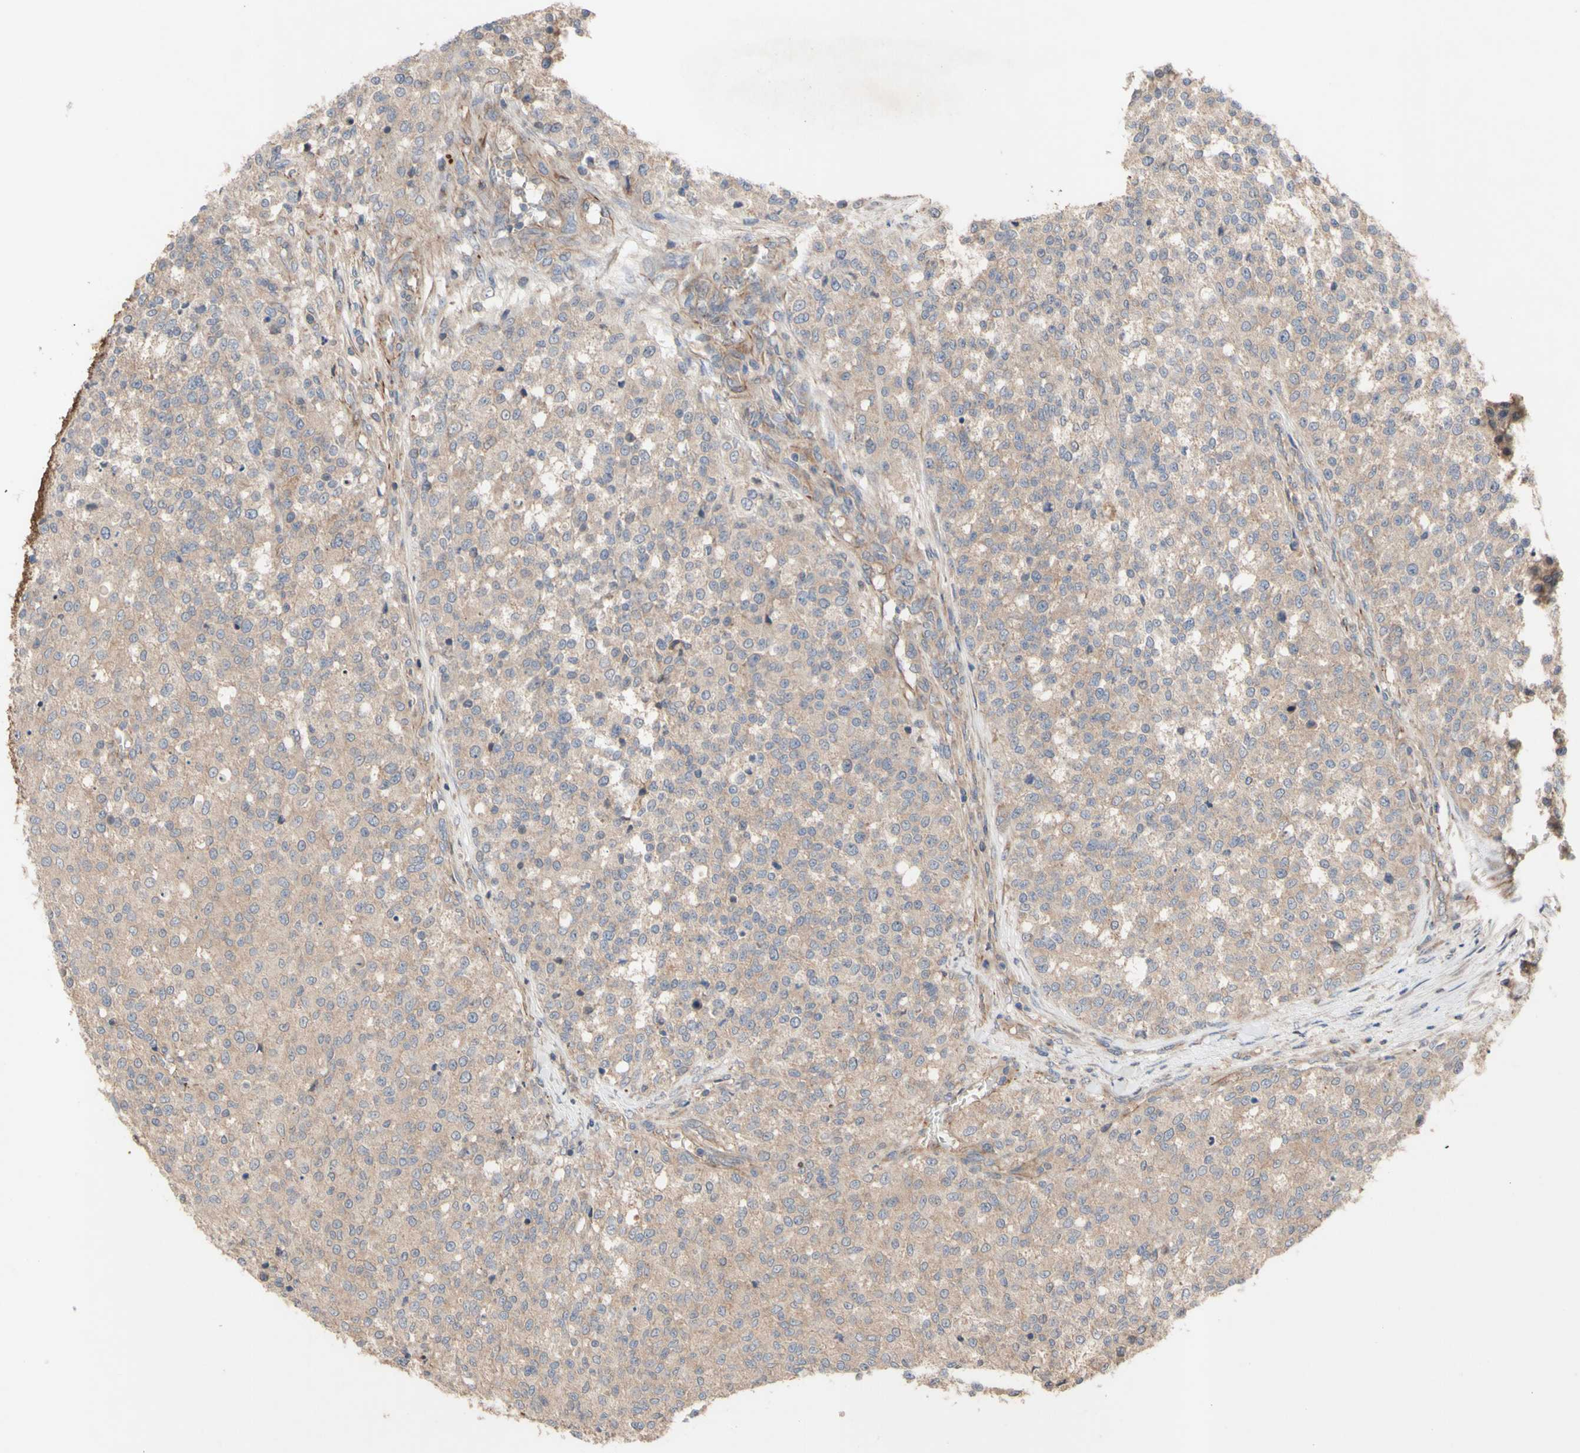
{"staining": {"intensity": "weak", "quantity": ">75%", "location": "cytoplasmic/membranous"}, "tissue": "testis cancer", "cell_type": "Tumor cells", "image_type": "cancer", "snomed": [{"axis": "morphology", "description": "Seminoma, NOS"}, {"axis": "topography", "description": "Testis"}], "caption": "Human testis seminoma stained with a brown dye demonstrates weak cytoplasmic/membranous positive positivity in approximately >75% of tumor cells.", "gene": "EIF2S3", "patient": {"sex": "male", "age": 59}}